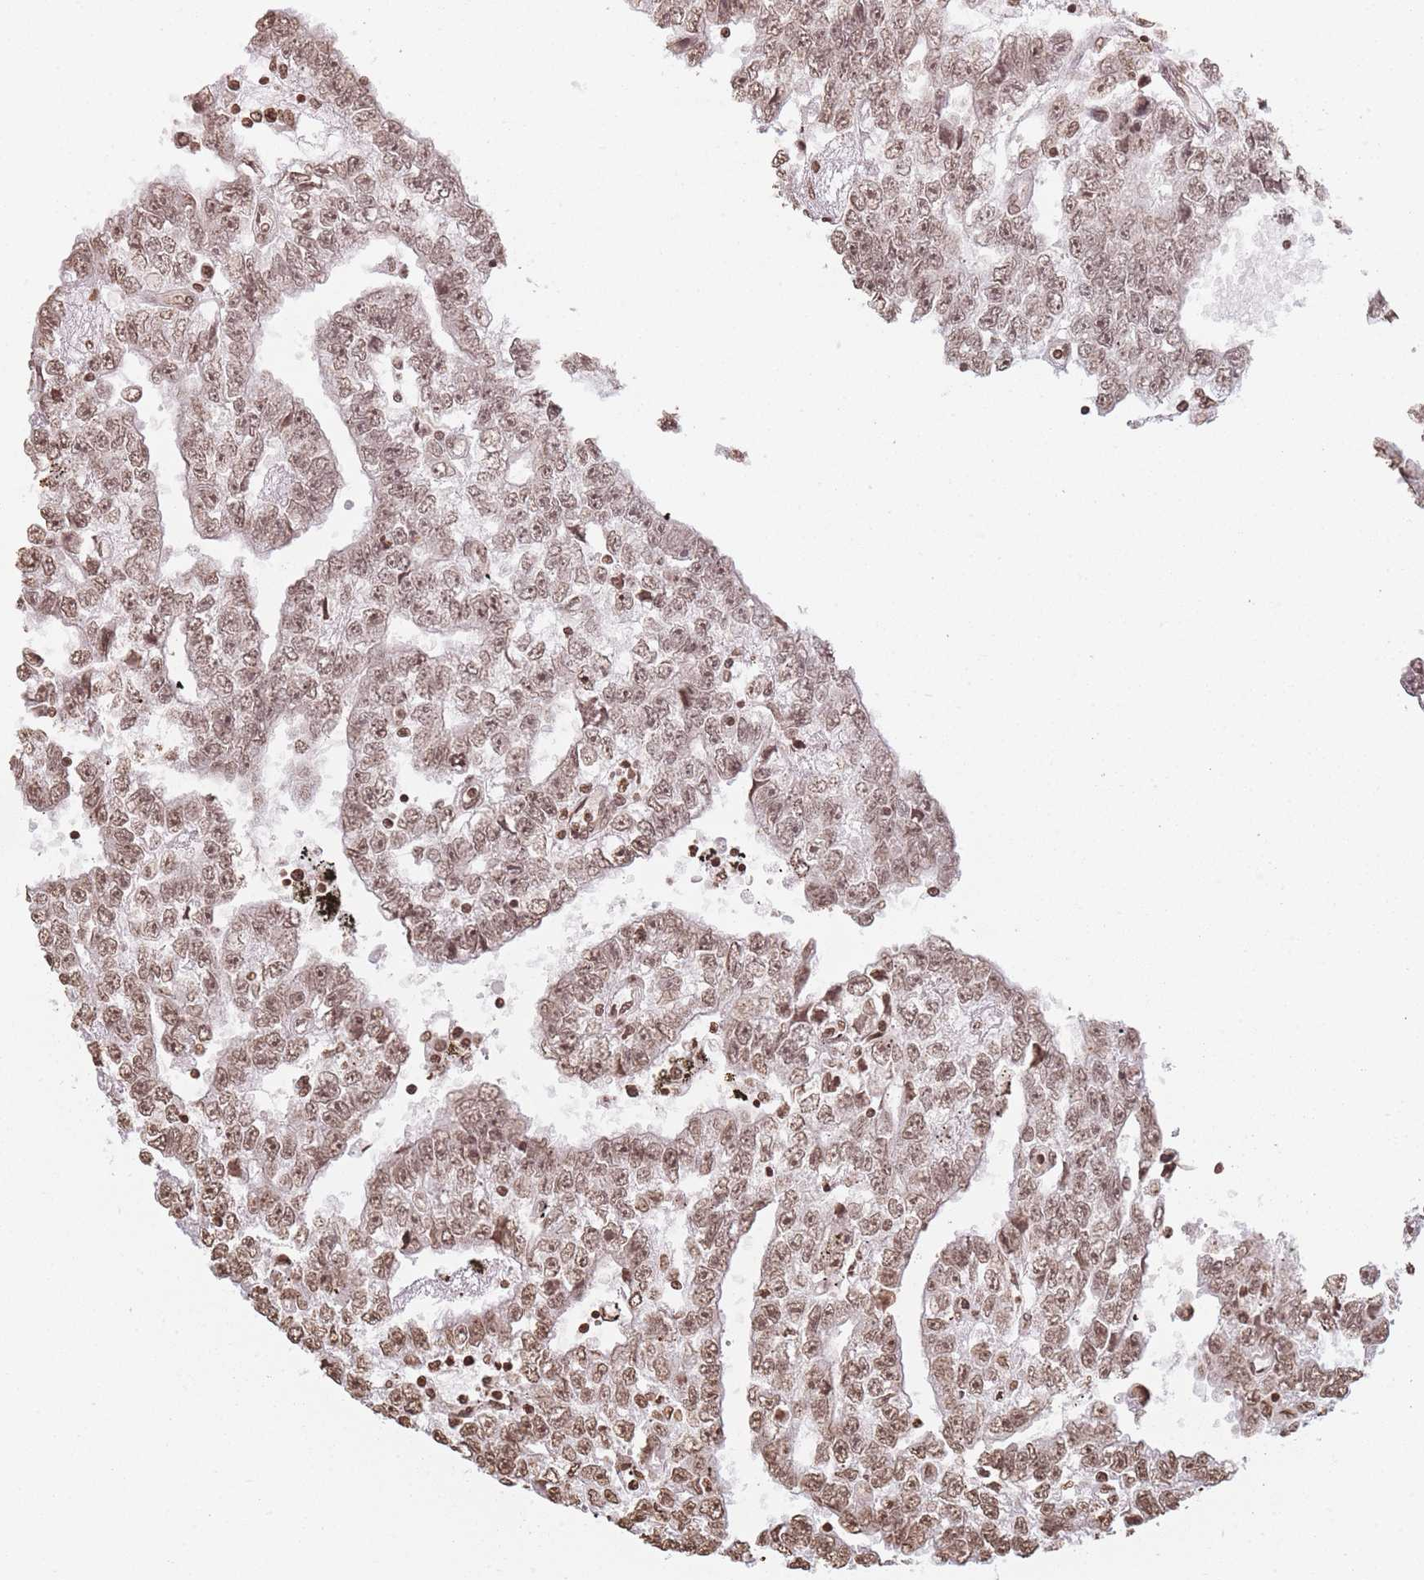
{"staining": {"intensity": "moderate", "quantity": ">75%", "location": "nuclear"}, "tissue": "testis cancer", "cell_type": "Tumor cells", "image_type": "cancer", "snomed": [{"axis": "morphology", "description": "Carcinoma, Embryonal, NOS"}, {"axis": "topography", "description": "Testis"}], "caption": "The histopathology image shows staining of embryonal carcinoma (testis), revealing moderate nuclear protein positivity (brown color) within tumor cells.", "gene": "WWTR1", "patient": {"sex": "male", "age": 25}}